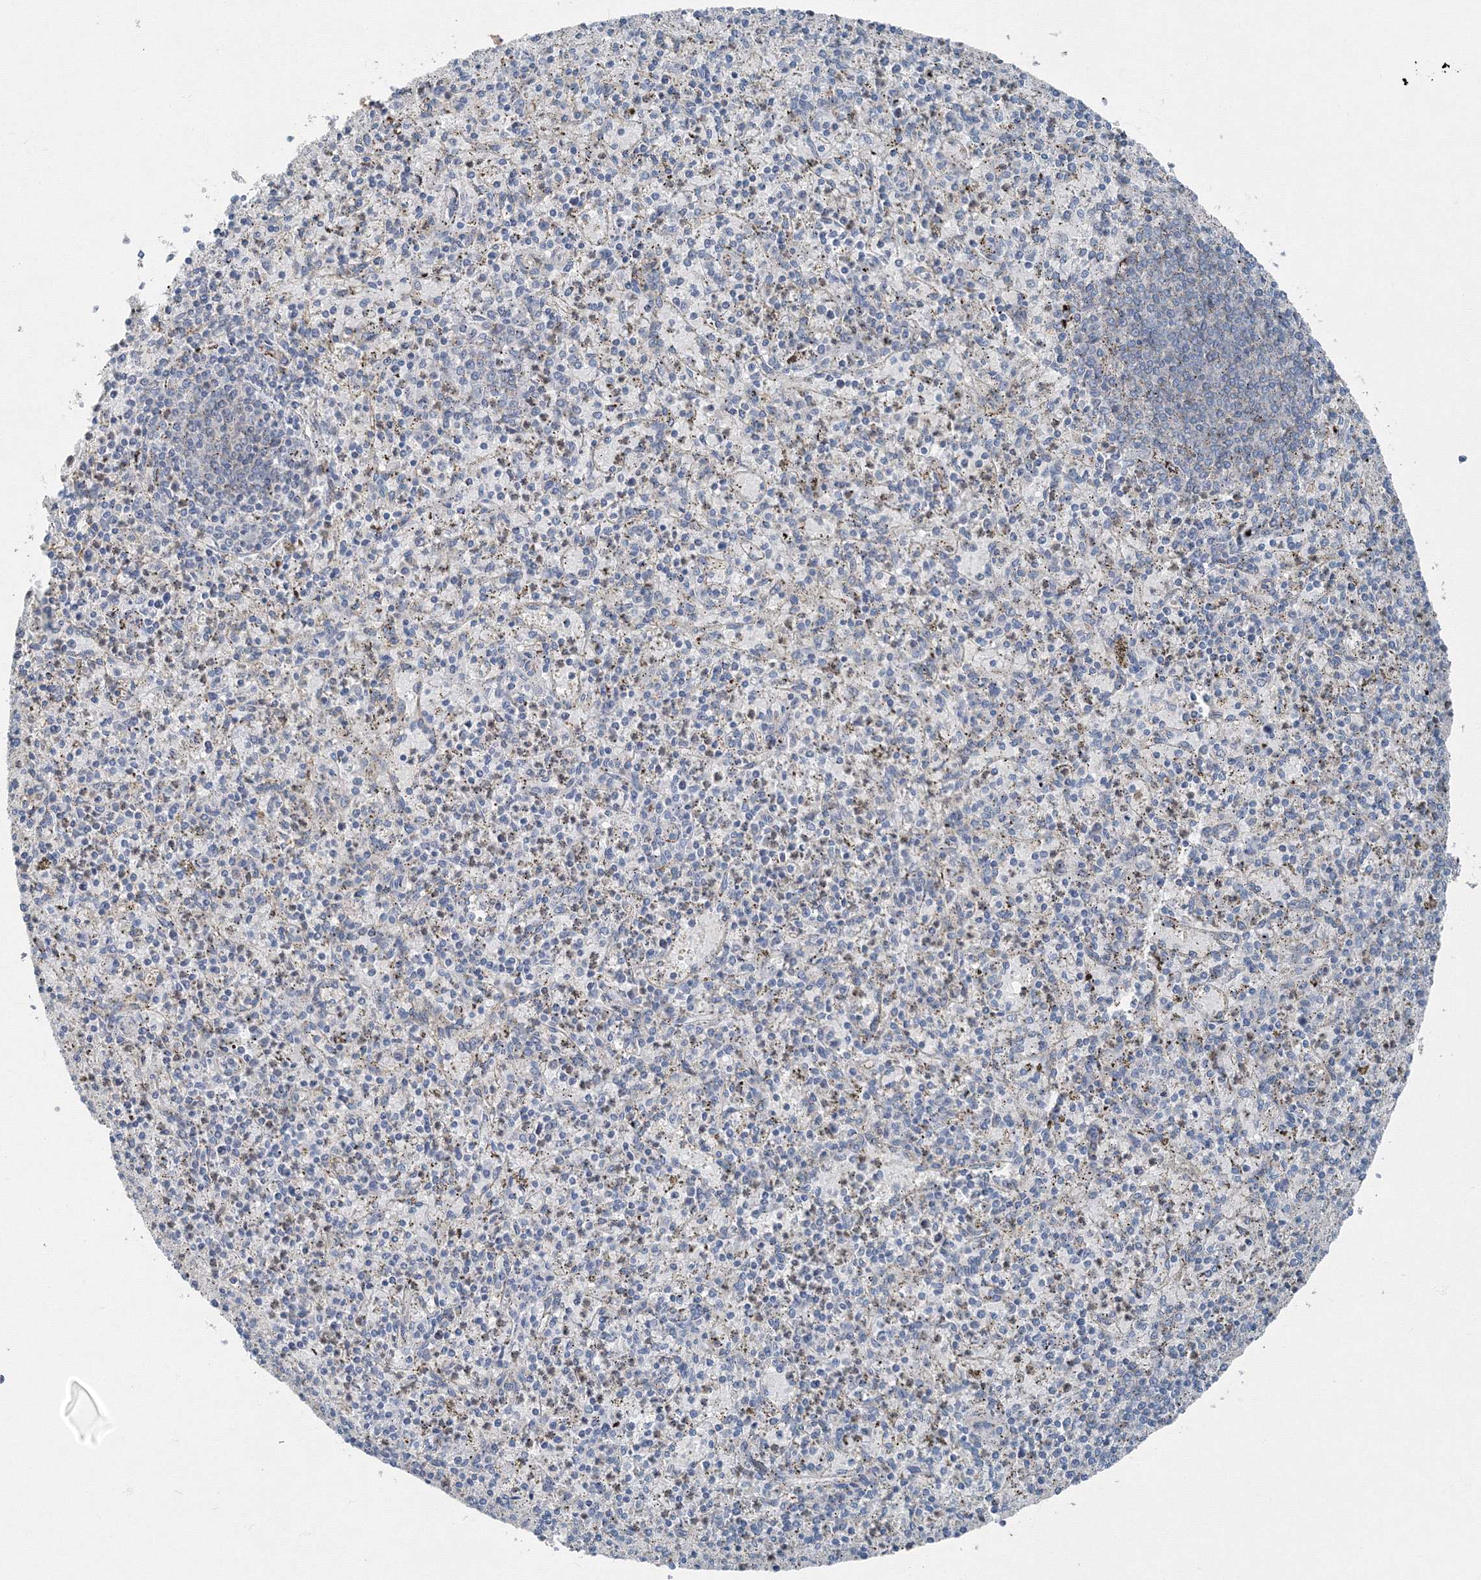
{"staining": {"intensity": "negative", "quantity": "none", "location": "none"}, "tissue": "spleen", "cell_type": "Cells in red pulp", "image_type": "normal", "snomed": [{"axis": "morphology", "description": "Normal tissue, NOS"}, {"axis": "topography", "description": "Spleen"}], "caption": "High magnification brightfield microscopy of benign spleen stained with DAB (3,3'-diaminobenzidine) (brown) and counterstained with hematoxylin (blue): cells in red pulp show no significant expression.", "gene": "AASDH", "patient": {"sex": "male", "age": 72}}